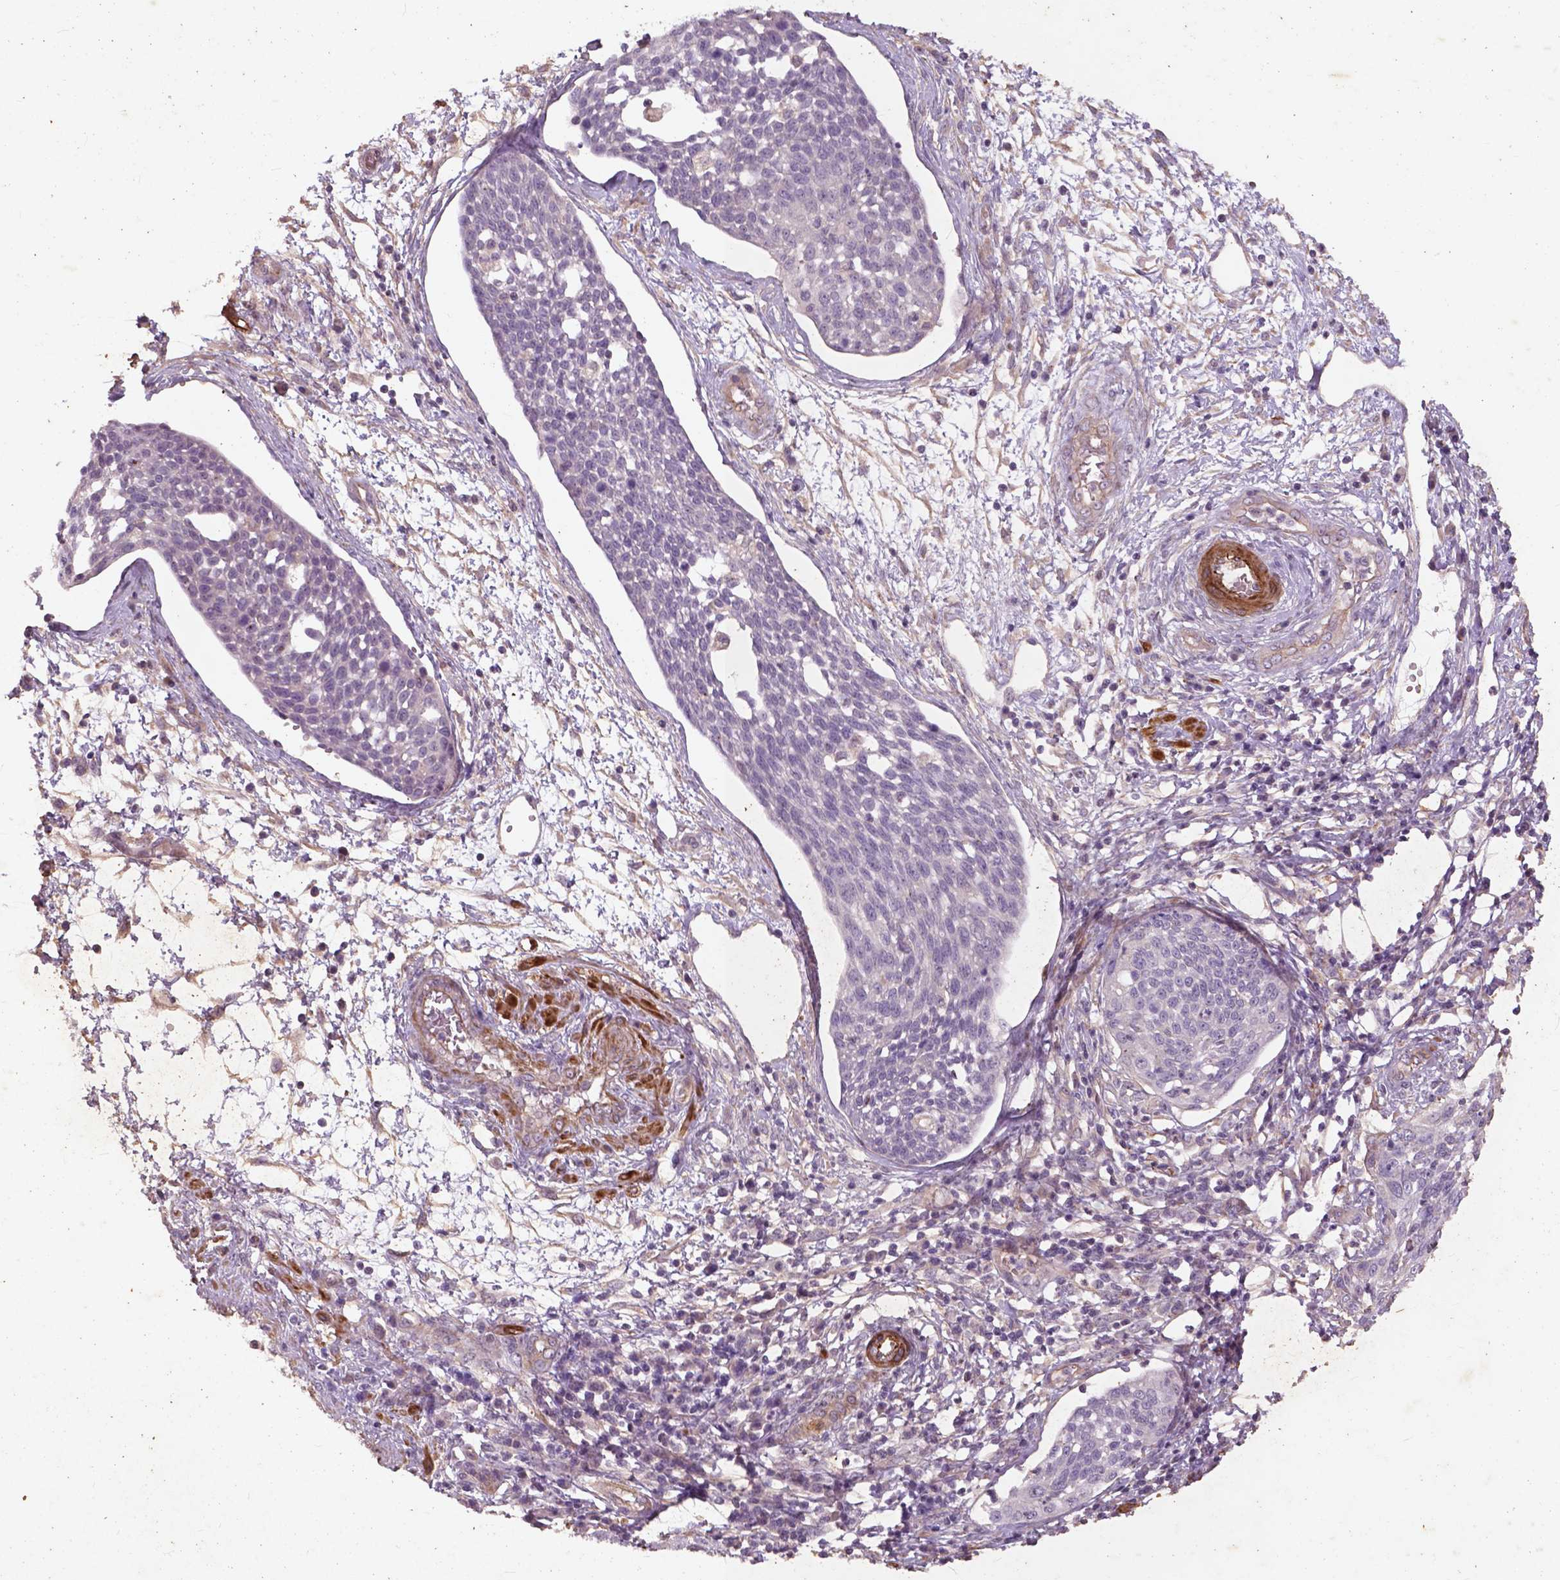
{"staining": {"intensity": "negative", "quantity": "none", "location": "none"}, "tissue": "cervical cancer", "cell_type": "Tumor cells", "image_type": "cancer", "snomed": [{"axis": "morphology", "description": "Squamous cell carcinoma, NOS"}, {"axis": "topography", "description": "Cervix"}], "caption": "IHC micrograph of neoplastic tissue: cervical cancer (squamous cell carcinoma) stained with DAB (3,3'-diaminobenzidine) shows no significant protein expression in tumor cells.", "gene": "RFPL4B", "patient": {"sex": "female", "age": 34}}